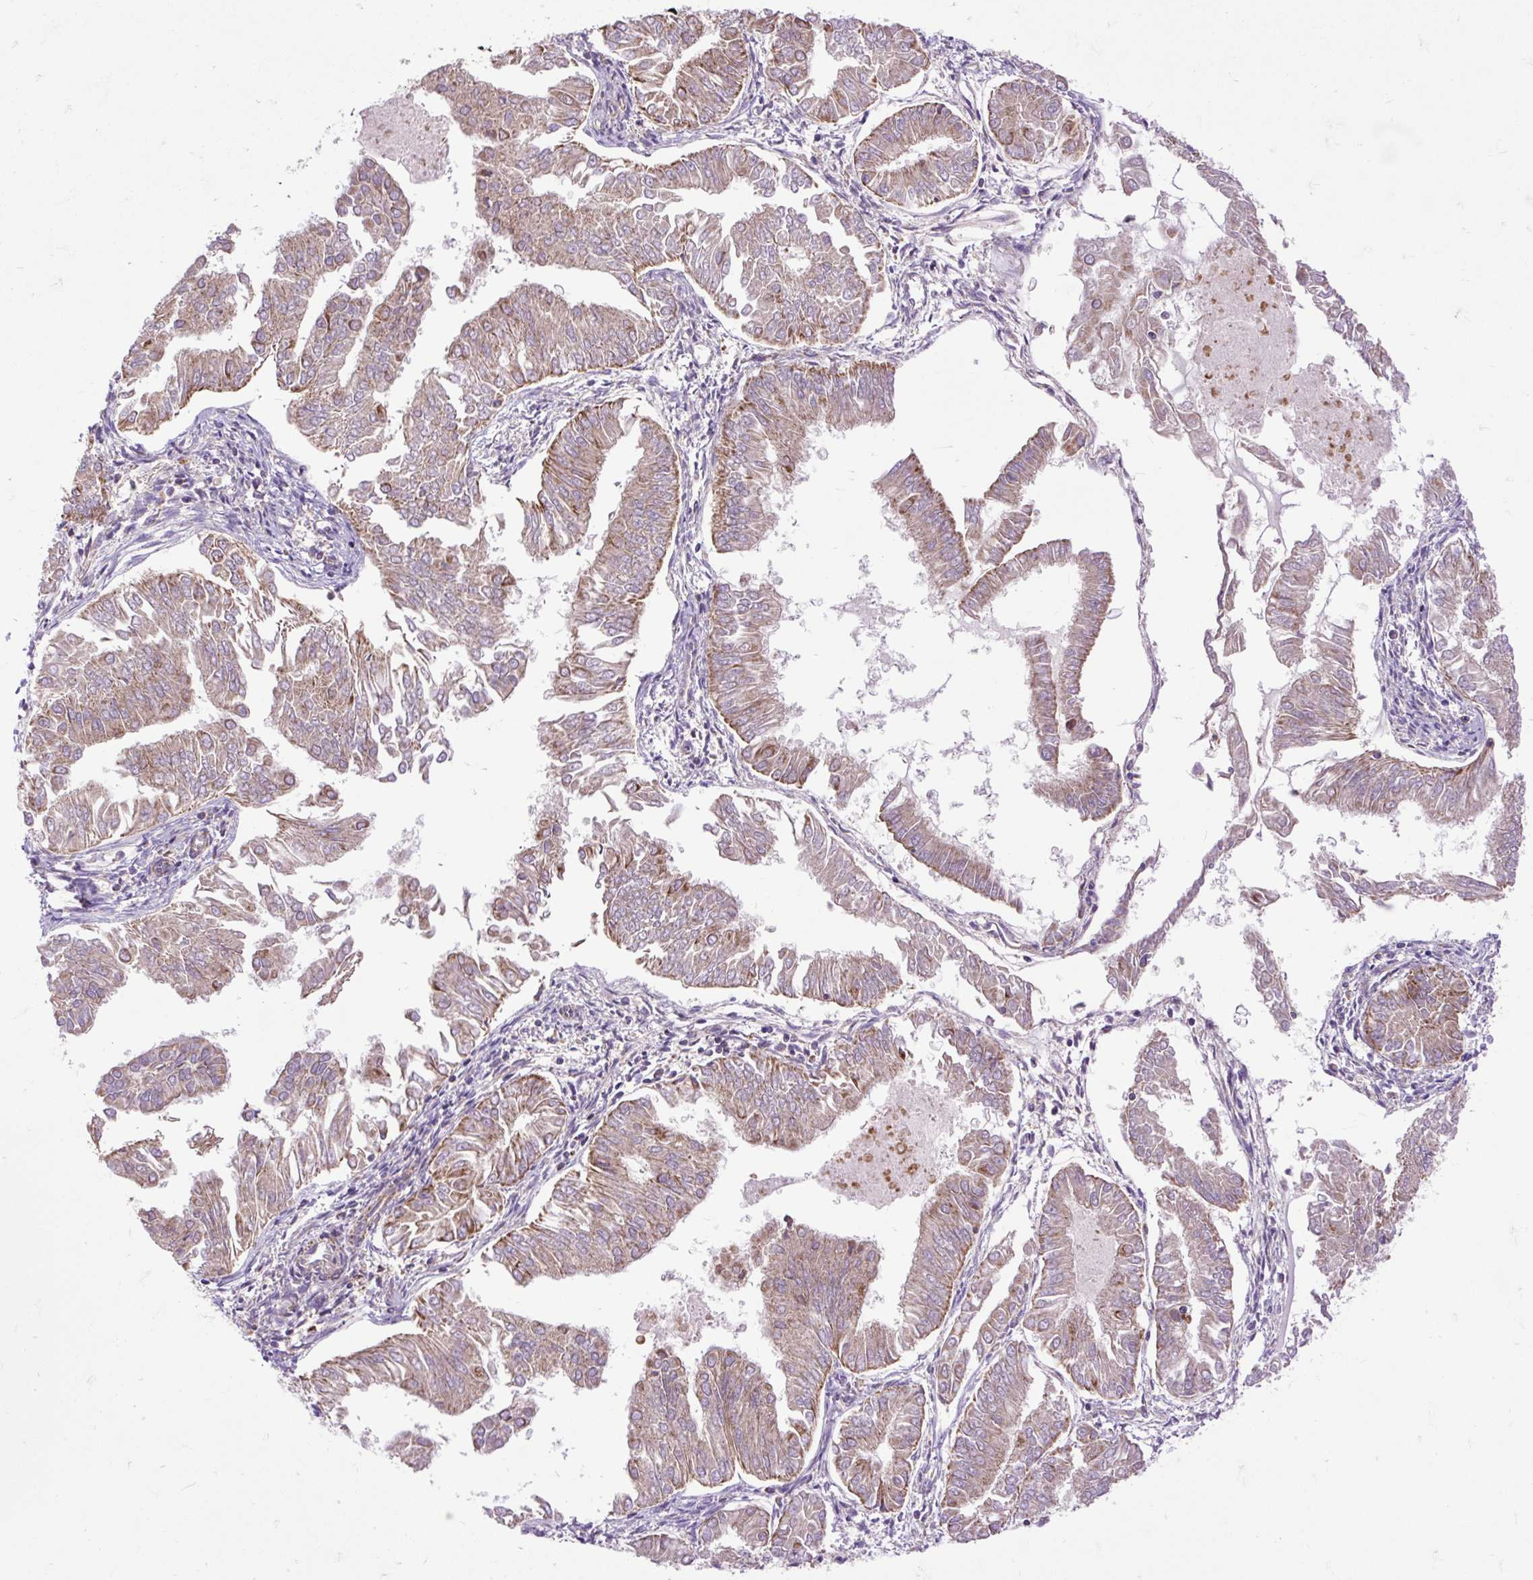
{"staining": {"intensity": "moderate", "quantity": "25%-75%", "location": "cytoplasmic/membranous"}, "tissue": "endometrial cancer", "cell_type": "Tumor cells", "image_type": "cancer", "snomed": [{"axis": "morphology", "description": "Adenocarcinoma, NOS"}, {"axis": "topography", "description": "Endometrium"}], "caption": "Endometrial cancer tissue reveals moderate cytoplasmic/membranous positivity in approximately 25%-75% of tumor cells The protein is shown in brown color, while the nuclei are stained blue.", "gene": "TOMM40", "patient": {"sex": "female", "age": 53}}